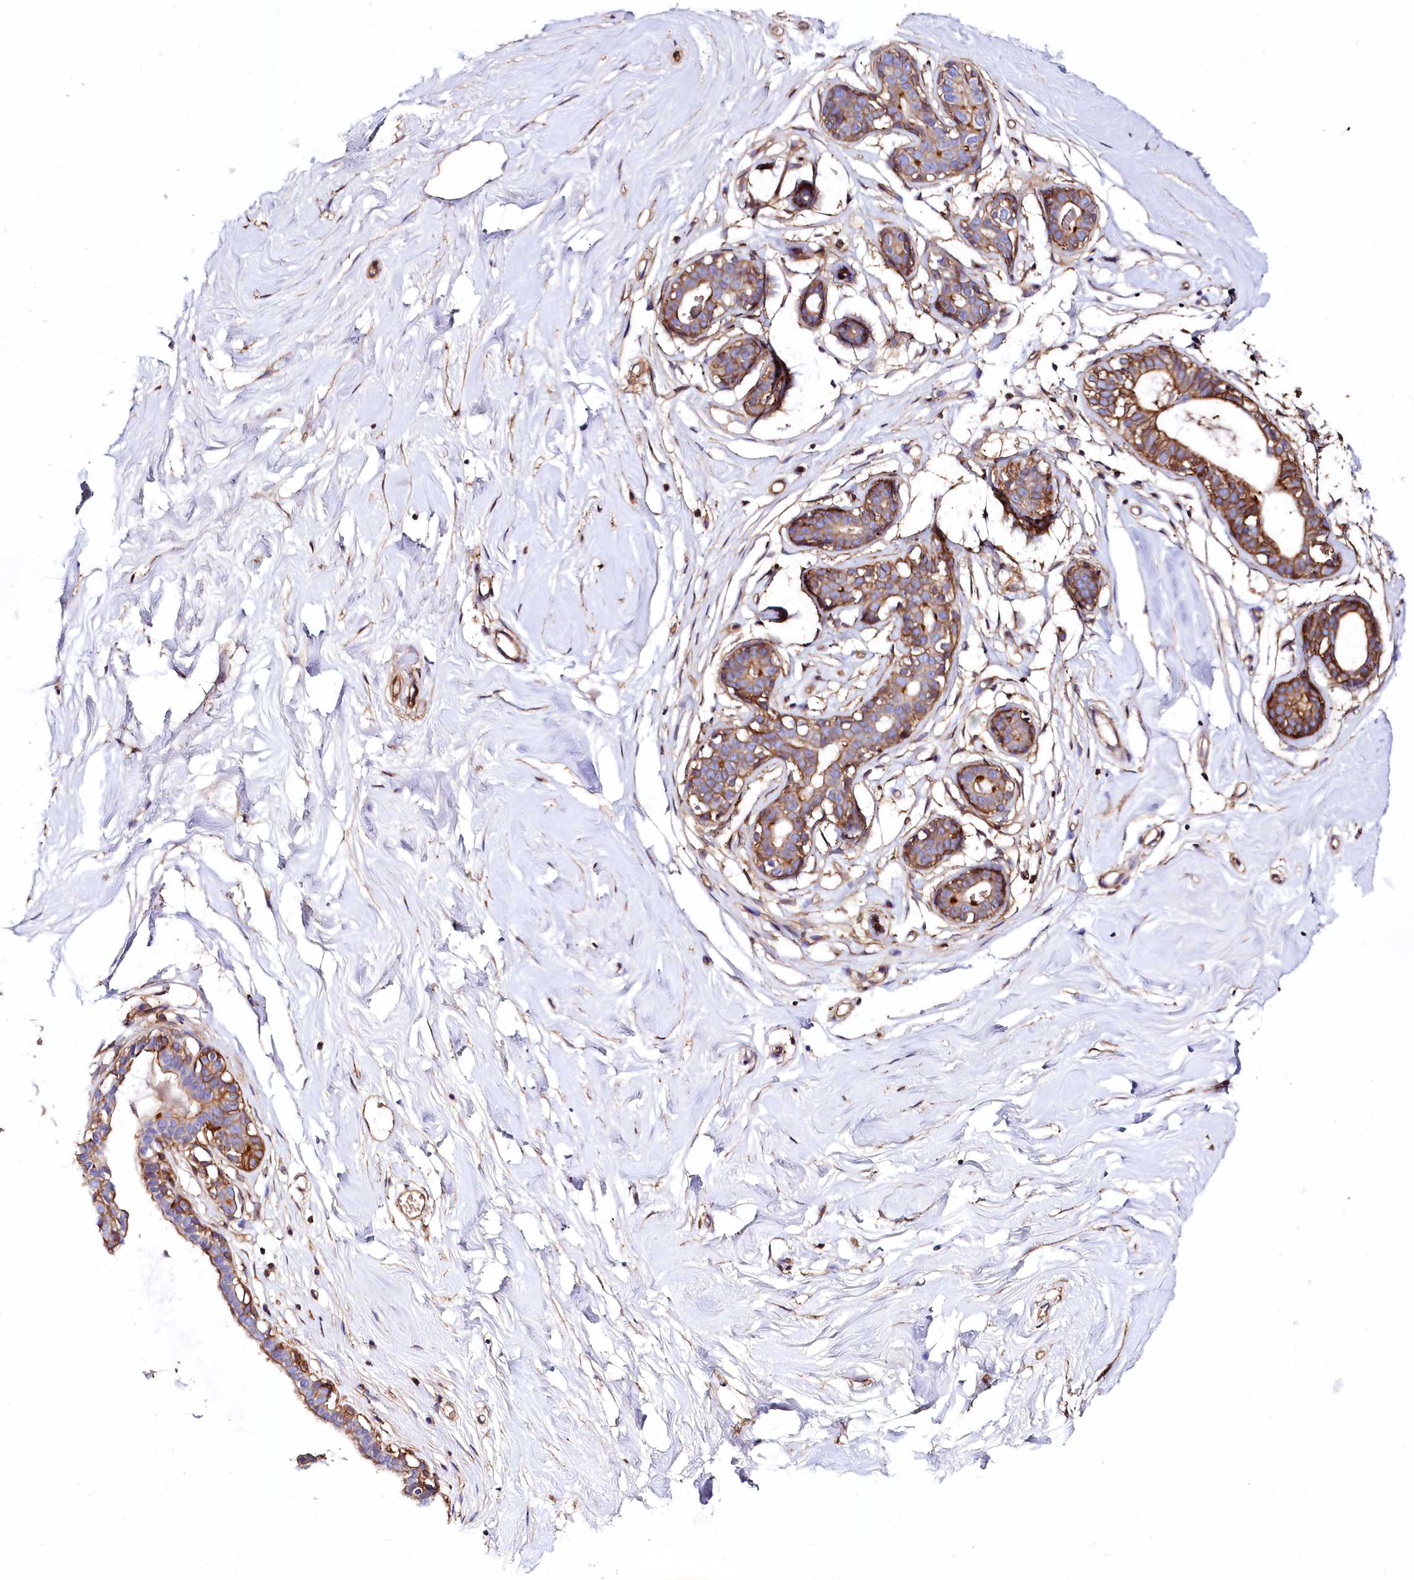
{"staining": {"intensity": "moderate", "quantity": "25%-75%", "location": "cytoplasmic/membranous"}, "tissue": "breast", "cell_type": "Adipocytes", "image_type": "normal", "snomed": [{"axis": "morphology", "description": "Normal tissue, NOS"}, {"axis": "morphology", "description": "Adenoma, NOS"}, {"axis": "topography", "description": "Breast"}], "caption": "Adipocytes show medium levels of moderate cytoplasmic/membranous positivity in about 25%-75% of cells in unremarkable breast. The staining was performed using DAB to visualize the protein expression in brown, while the nuclei were stained in blue with hematoxylin (Magnification: 20x).", "gene": "ANO6", "patient": {"sex": "female", "age": 23}}